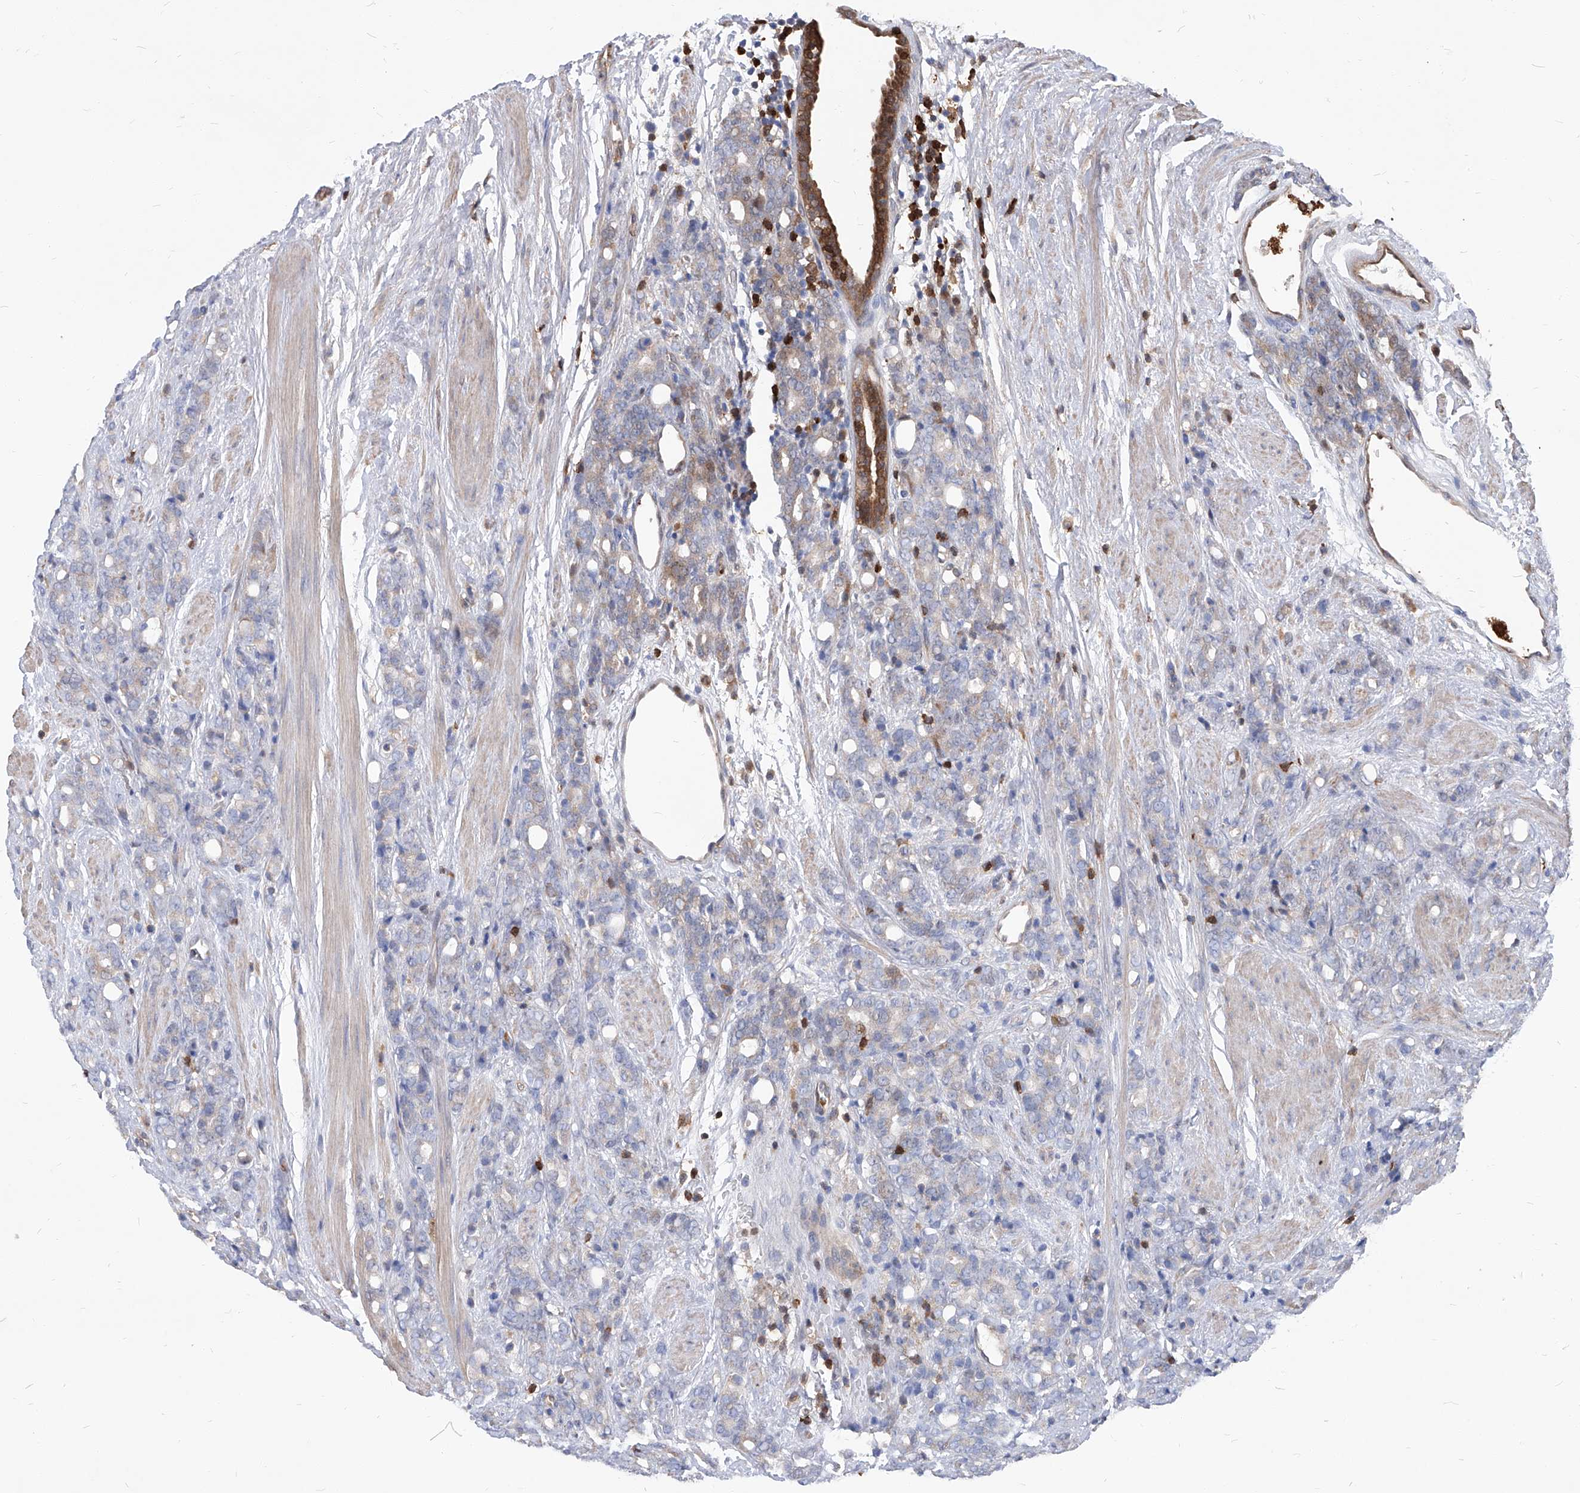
{"staining": {"intensity": "weak", "quantity": "<25%", "location": "cytoplasmic/membranous"}, "tissue": "prostate cancer", "cell_type": "Tumor cells", "image_type": "cancer", "snomed": [{"axis": "morphology", "description": "Adenocarcinoma, High grade"}, {"axis": "topography", "description": "Prostate"}], "caption": "DAB immunohistochemical staining of prostate adenocarcinoma (high-grade) shows no significant staining in tumor cells.", "gene": "ABRACL", "patient": {"sex": "male", "age": 62}}